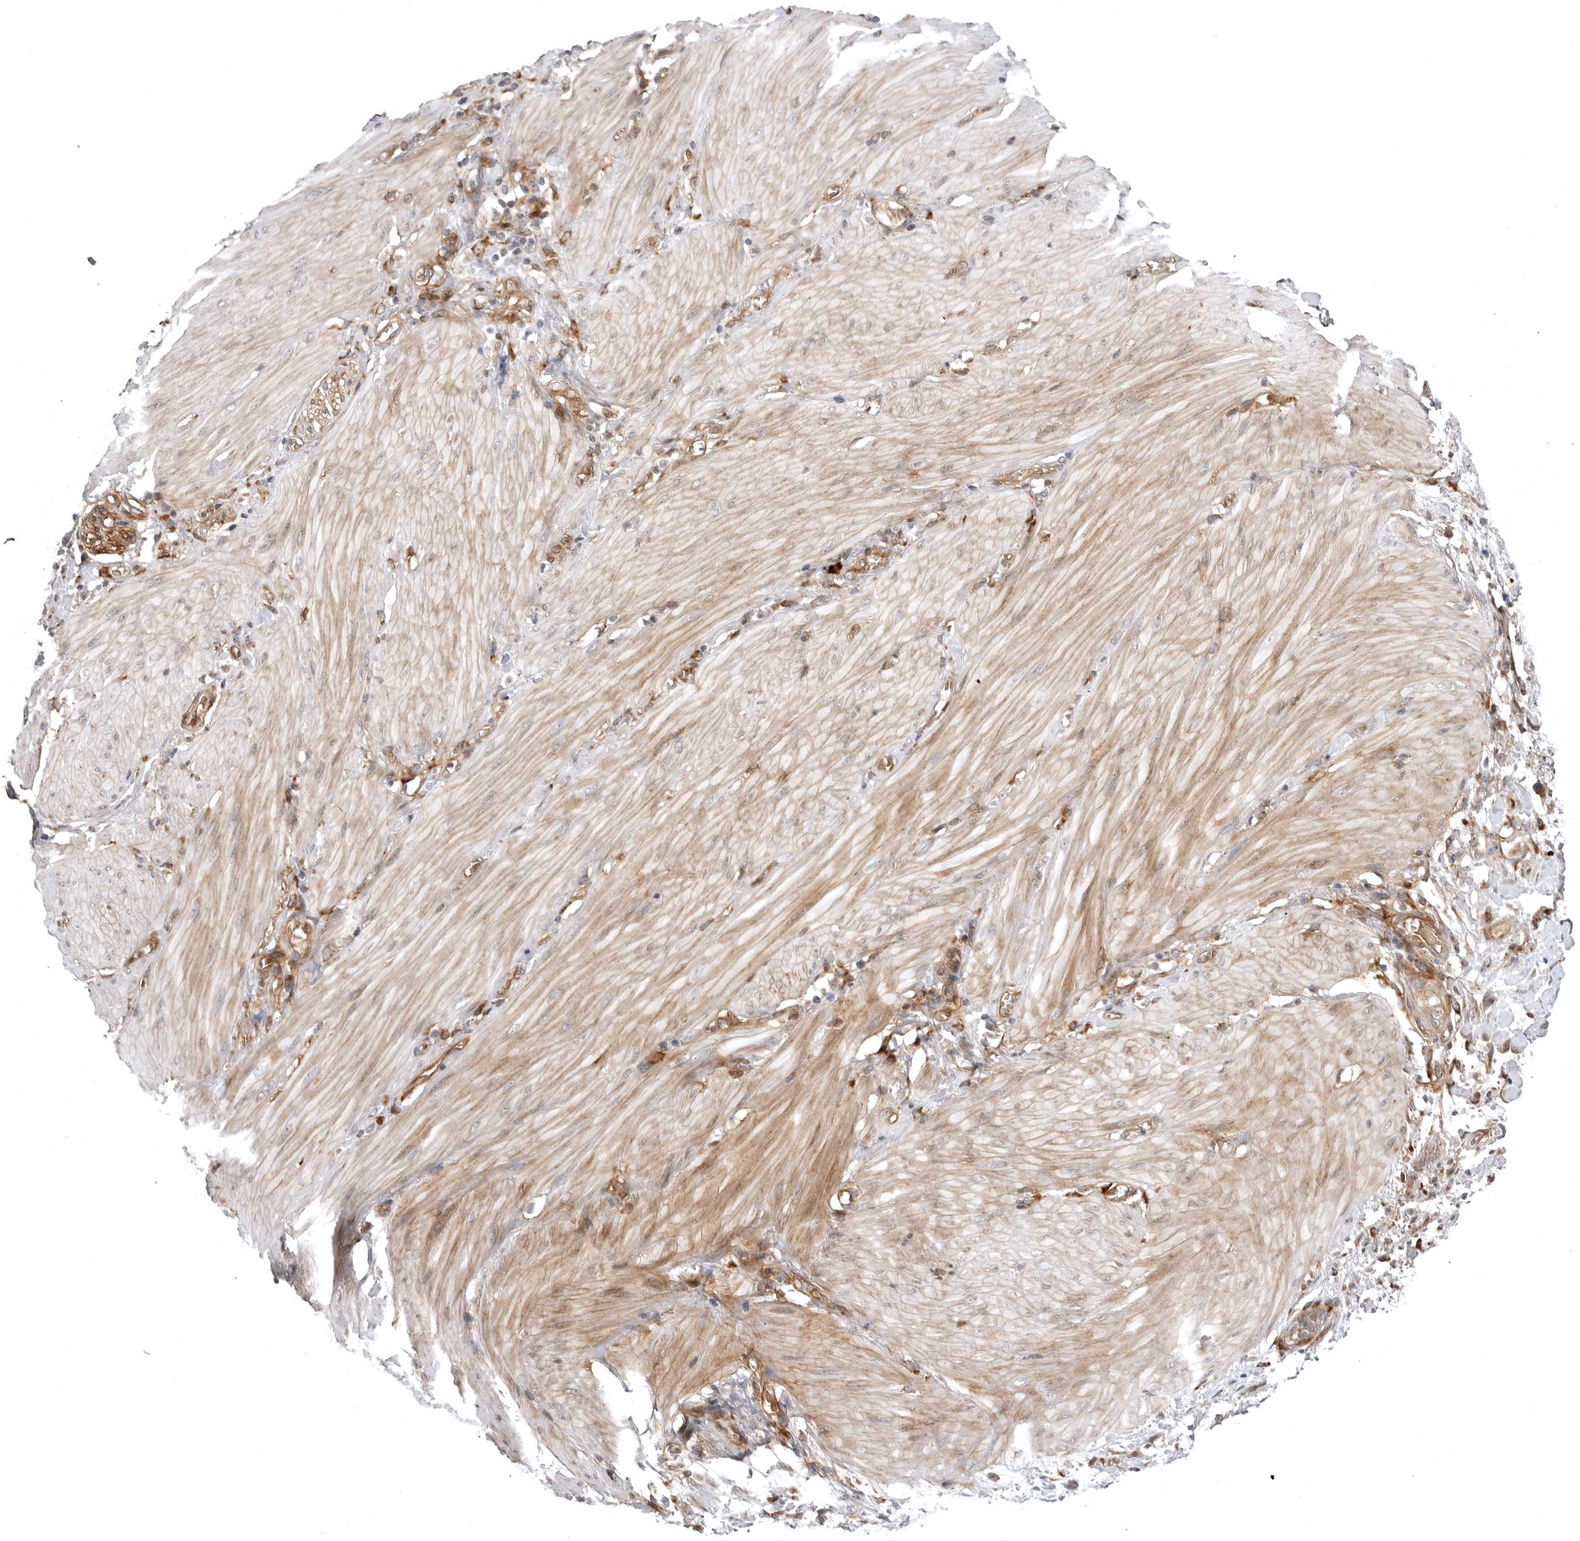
{"staining": {"intensity": "moderate", "quantity": ">75%", "location": "cytoplasmic/membranous"}, "tissue": "stomach cancer", "cell_type": "Tumor cells", "image_type": "cancer", "snomed": [{"axis": "morphology", "description": "Adenocarcinoma, NOS"}, {"axis": "topography", "description": "Stomach"}, {"axis": "topography", "description": "Stomach, lower"}], "caption": "High-power microscopy captured an immunohistochemistry image of stomach adenocarcinoma, revealing moderate cytoplasmic/membranous positivity in approximately >75% of tumor cells.", "gene": "ARL5A", "patient": {"sex": "female", "age": 48}}